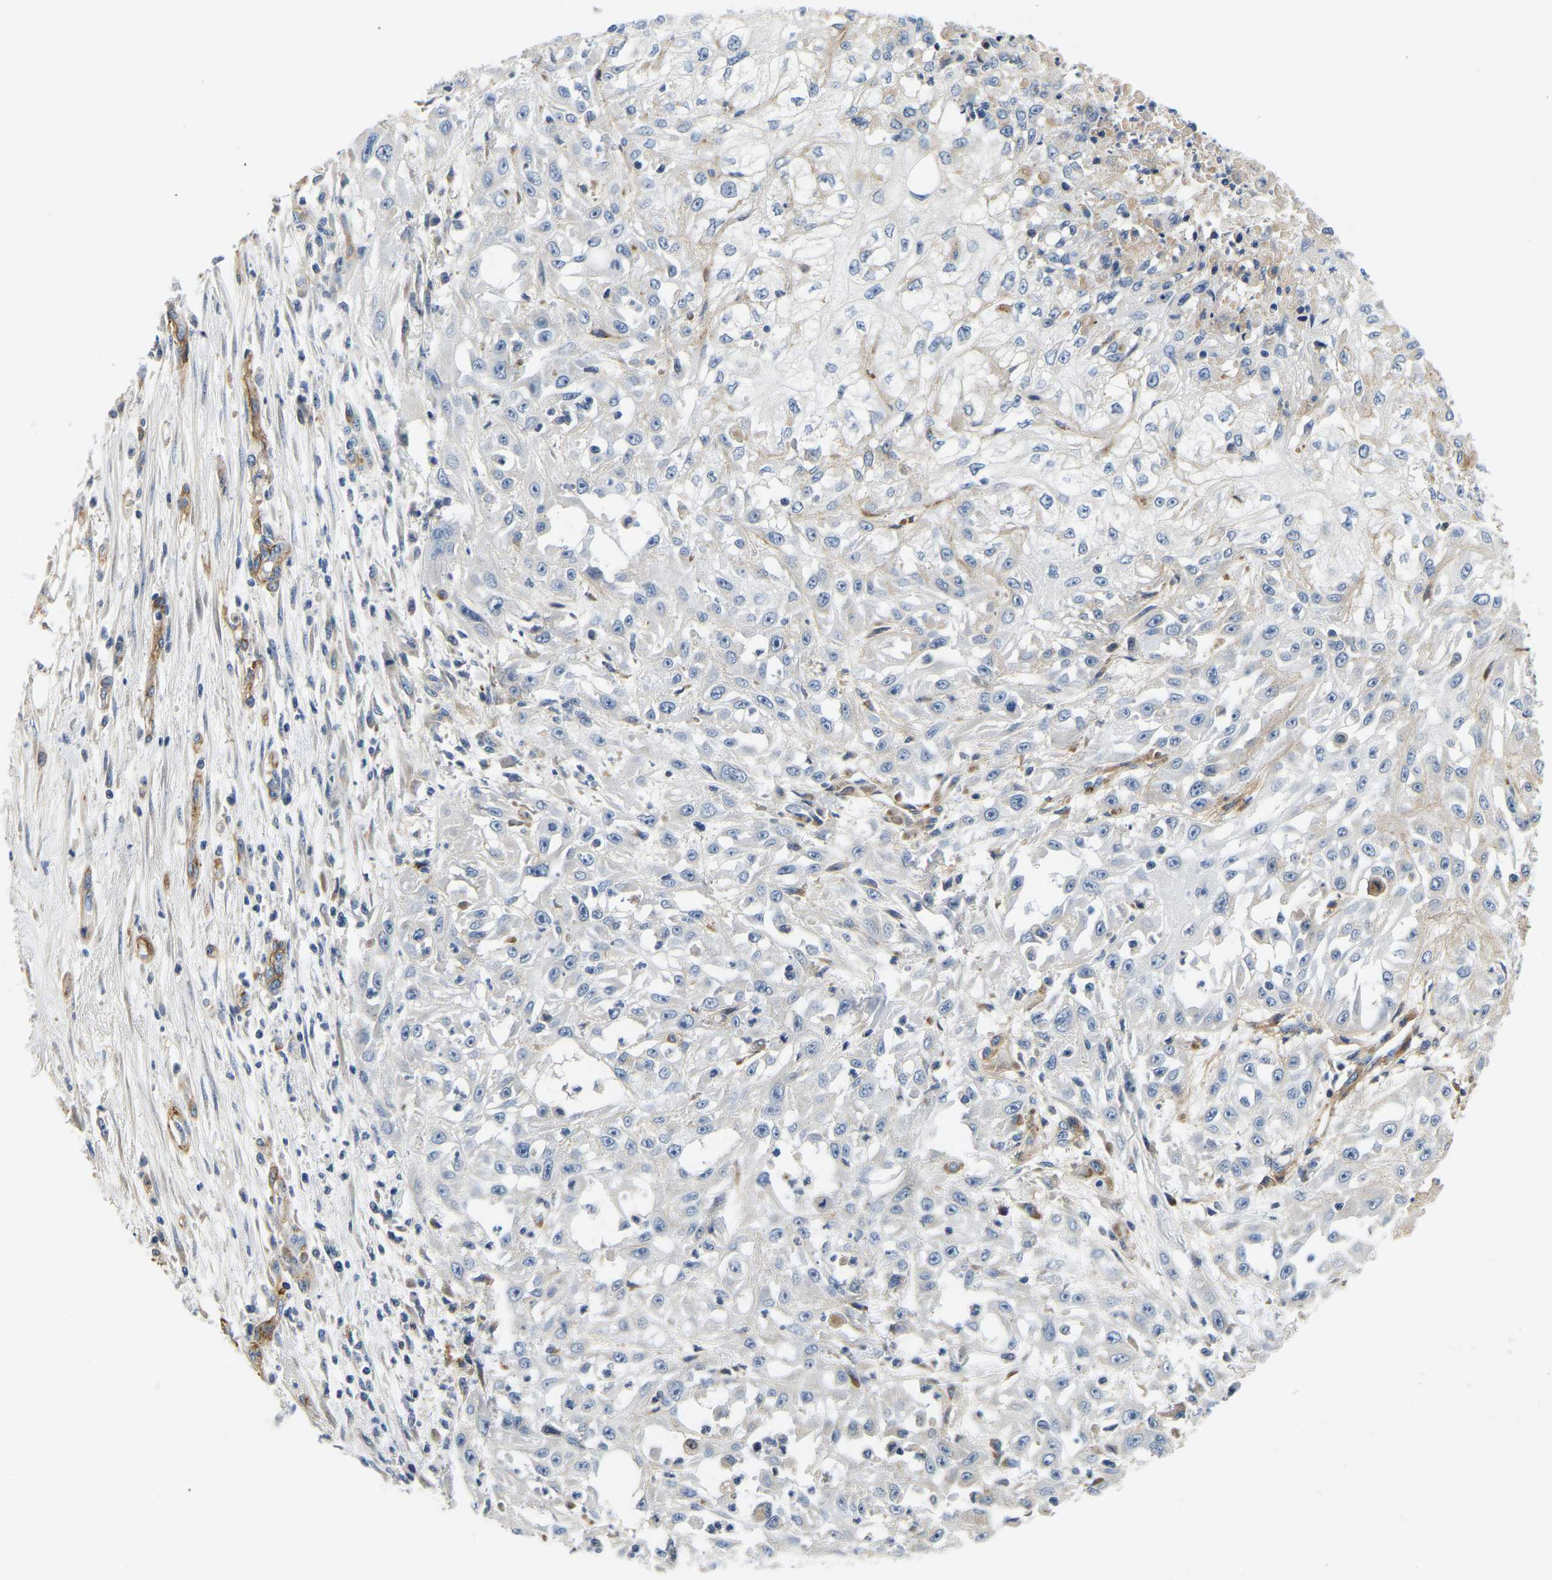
{"staining": {"intensity": "negative", "quantity": "none", "location": "none"}, "tissue": "skin cancer", "cell_type": "Tumor cells", "image_type": "cancer", "snomed": [{"axis": "morphology", "description": "Squamous cell carcinoma, NOS"}, {"axis": "morphology", "description": "Squamous cell carcinoma, metastatic, NOS"}, {"axis": "topography", "description": "Skin"}, {"axis": "topography", "description": "Lymph node"}], "caption": "DAB (3,3'-diaminobenzidine) immunohistochemical staining of human skin cancer (squamous cell carcinoma) shows no significant expression in tumor cells.", "gene": "LIAS", "patient": {"sex": "male", "age": 75}}